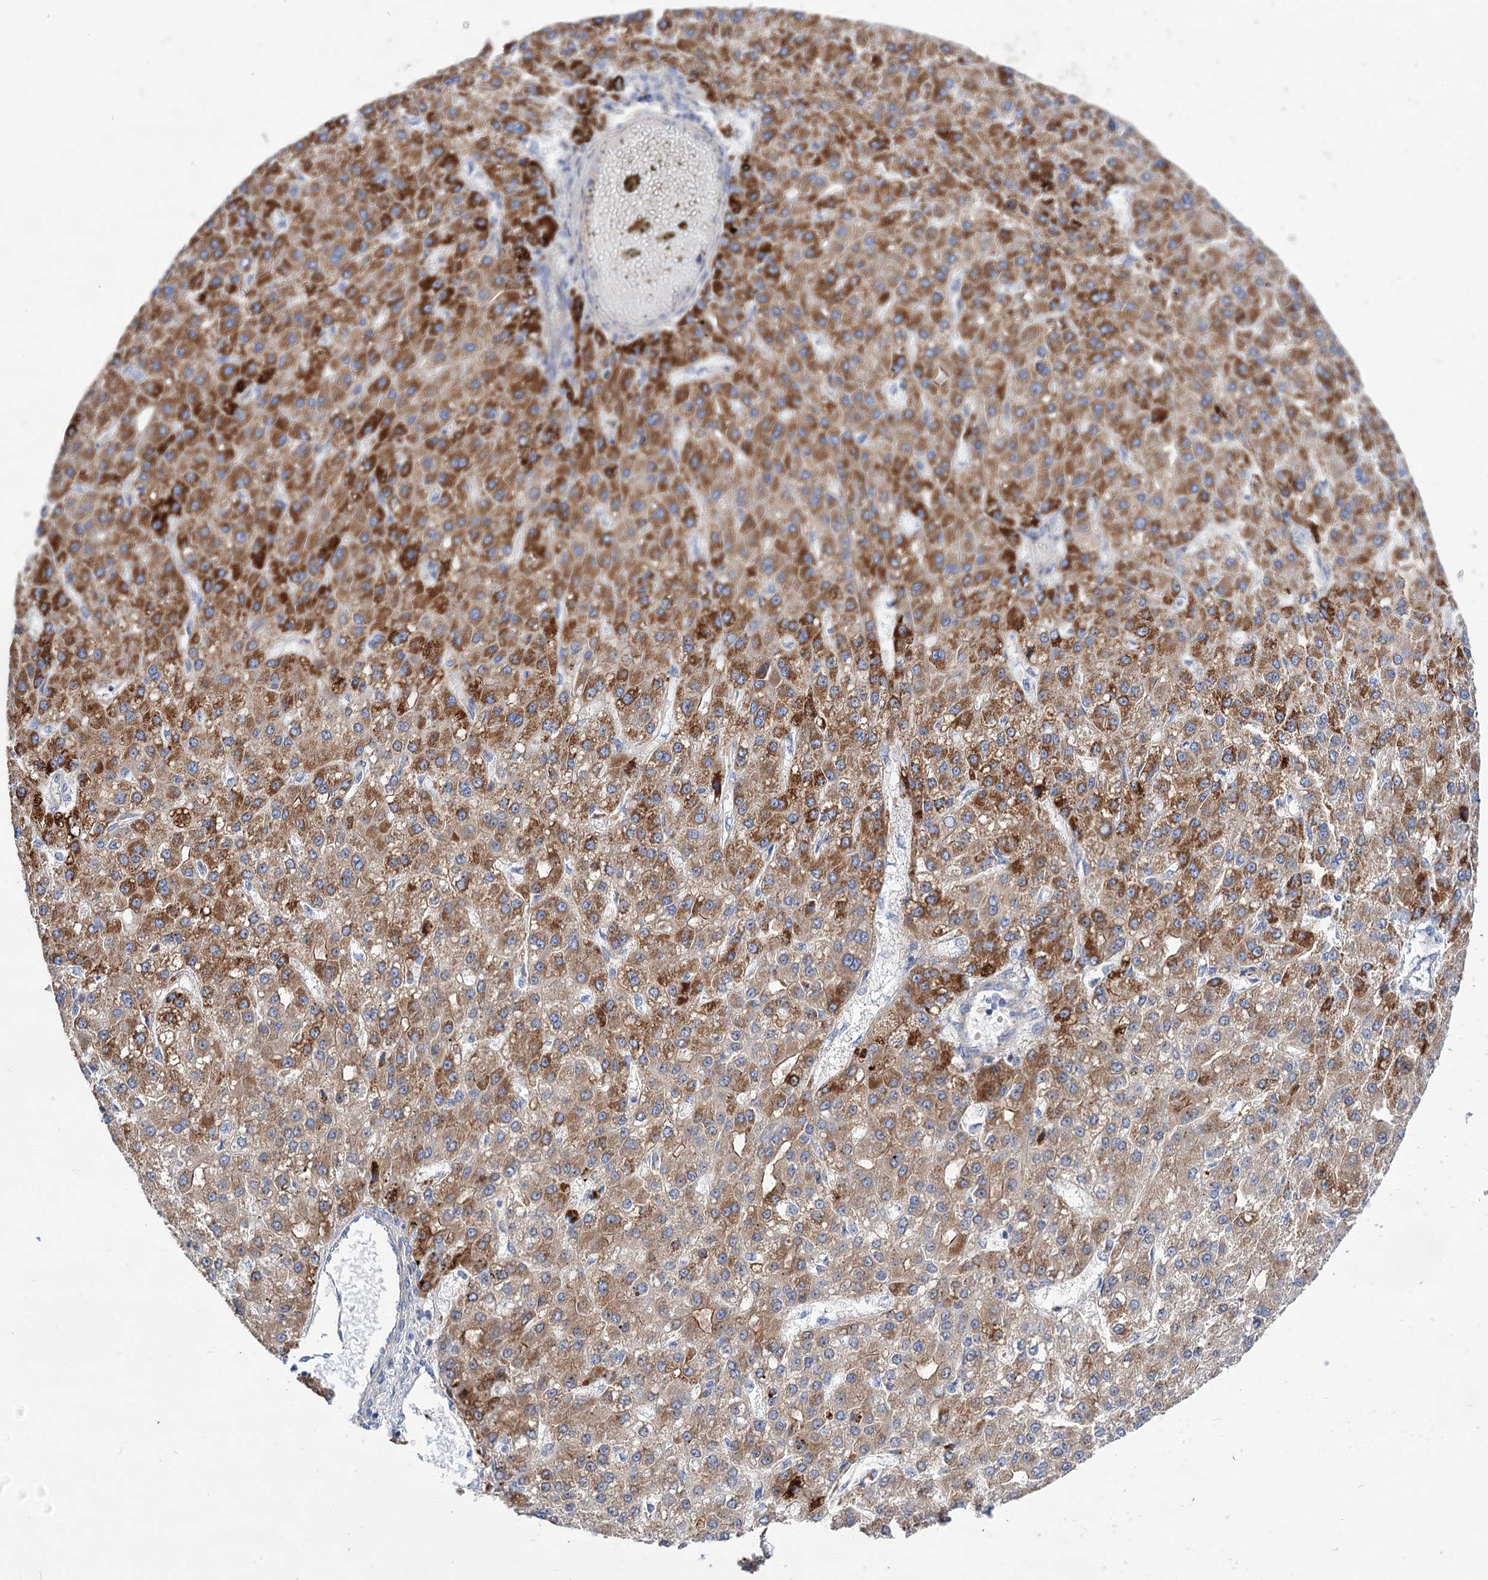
{"staining": {"intensity": "moderate", "quantity": ">75%", "location": "cytoplasmic/membranous"}, "tissue": "liver cancer", "cell_type": "Tumor cells", "image_type": "cancer", "snomed": [{"axis": "morphology", "description": "Carcinoma, Hepatocellular, NOS"}, {"axis": "topography", "description": "Liver"}], "caption": "High-power microscopy captured an immunohistochemistry image of liver cancer, revealing moderate cytoplasmic/membranous expression in about >75% of tumor cells.", "gene": "NUDCD2", "patient": {"sex": "male", "age": 67}}